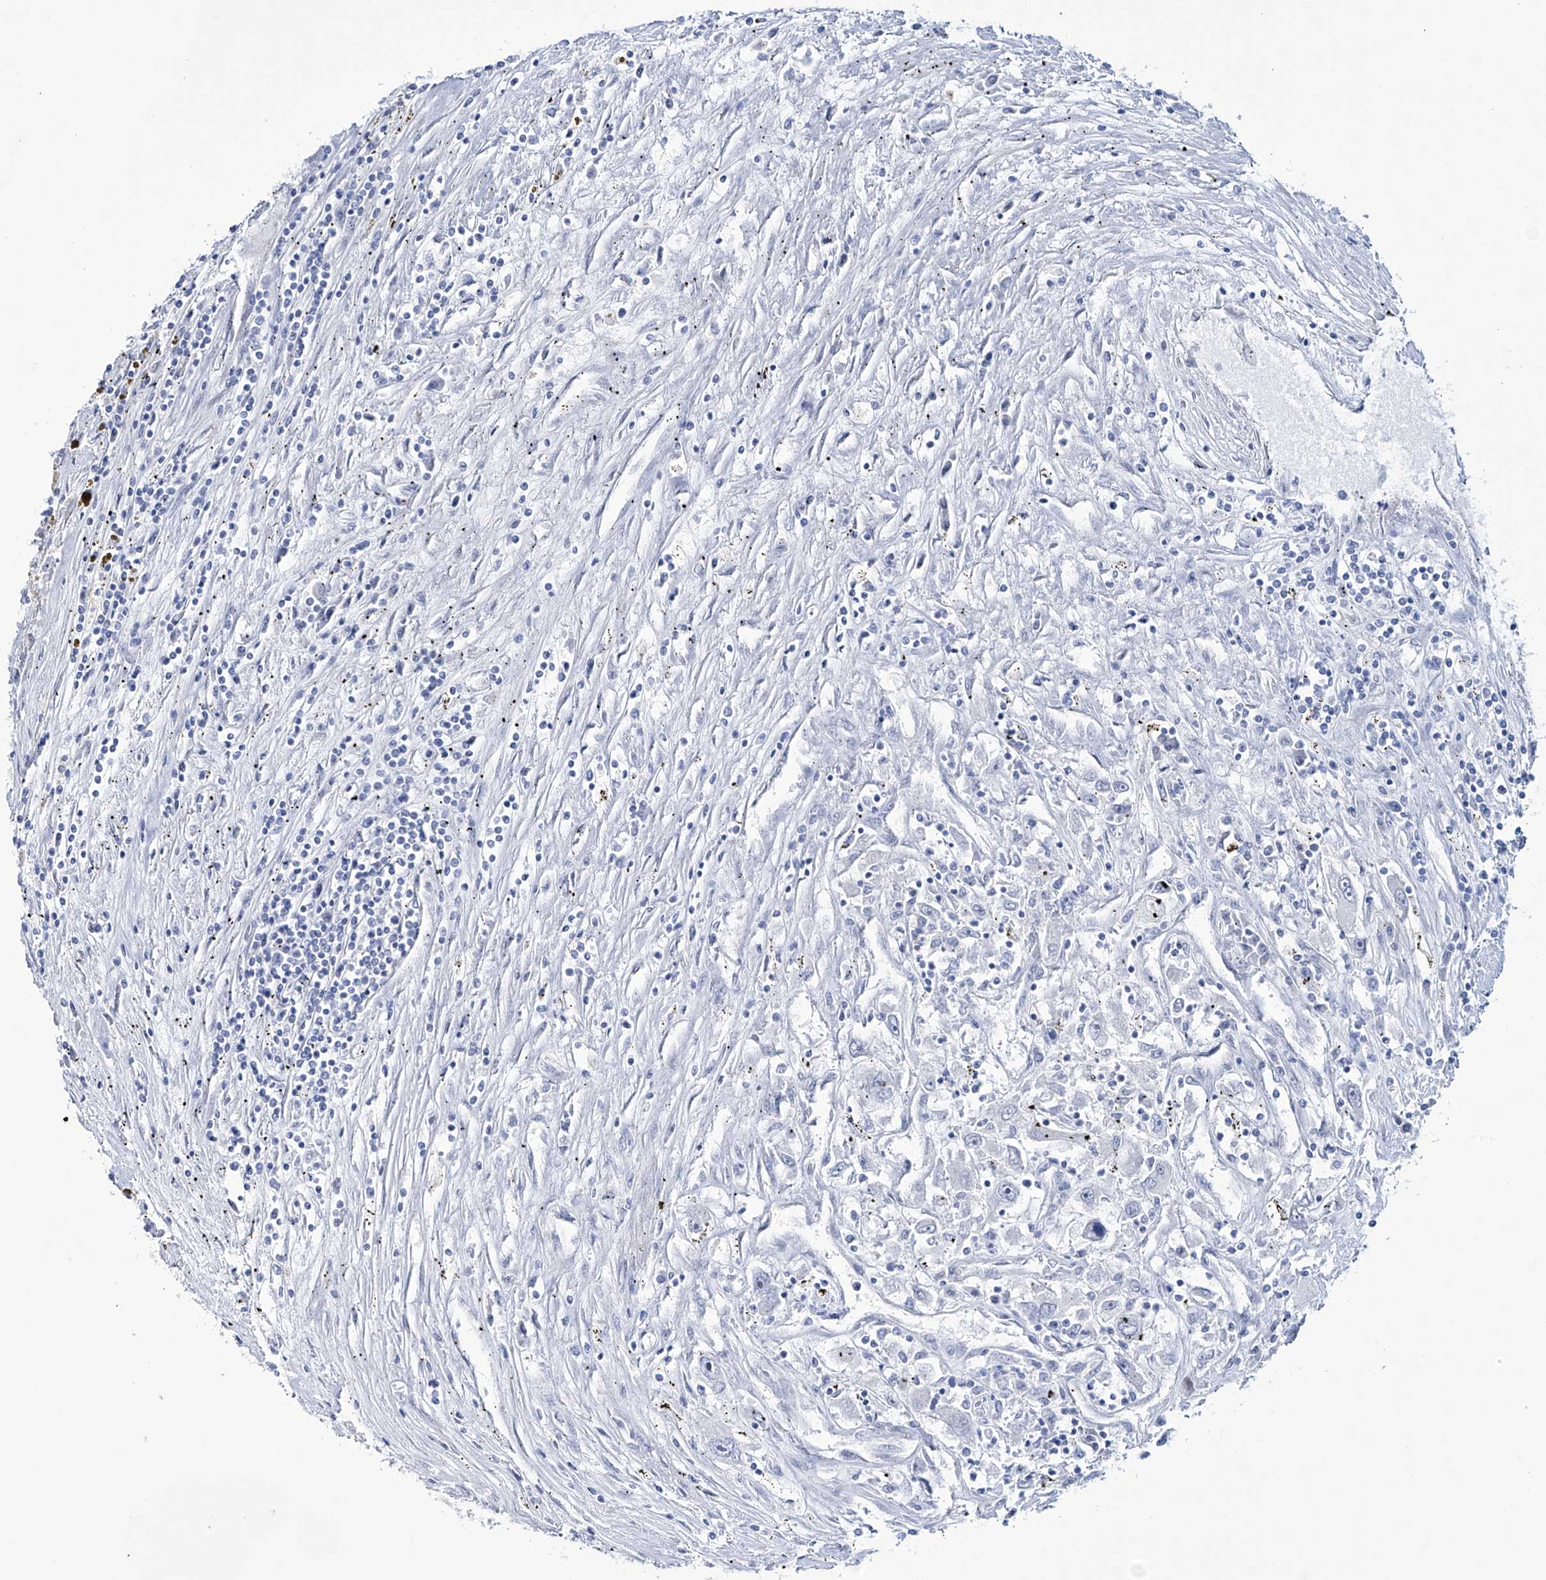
{"staining": {"intensity": "negative", "quantity": "none", "location": "none"}, "tissue": "renal cancer", "cell_type": "Tumor cells", "image_type": "cancer", "snomed": [{"axis": "morphology", "description": "Adenocarcinoma, NOS"}, {"axis": "topography", "description": "Kidney"}], "caption": "Renal cancer was stained to show a protein in brown. There is no significant expression in tumor cells.", "gene": "TRIM60", "patient": {"sex": "female", "age": 52}}